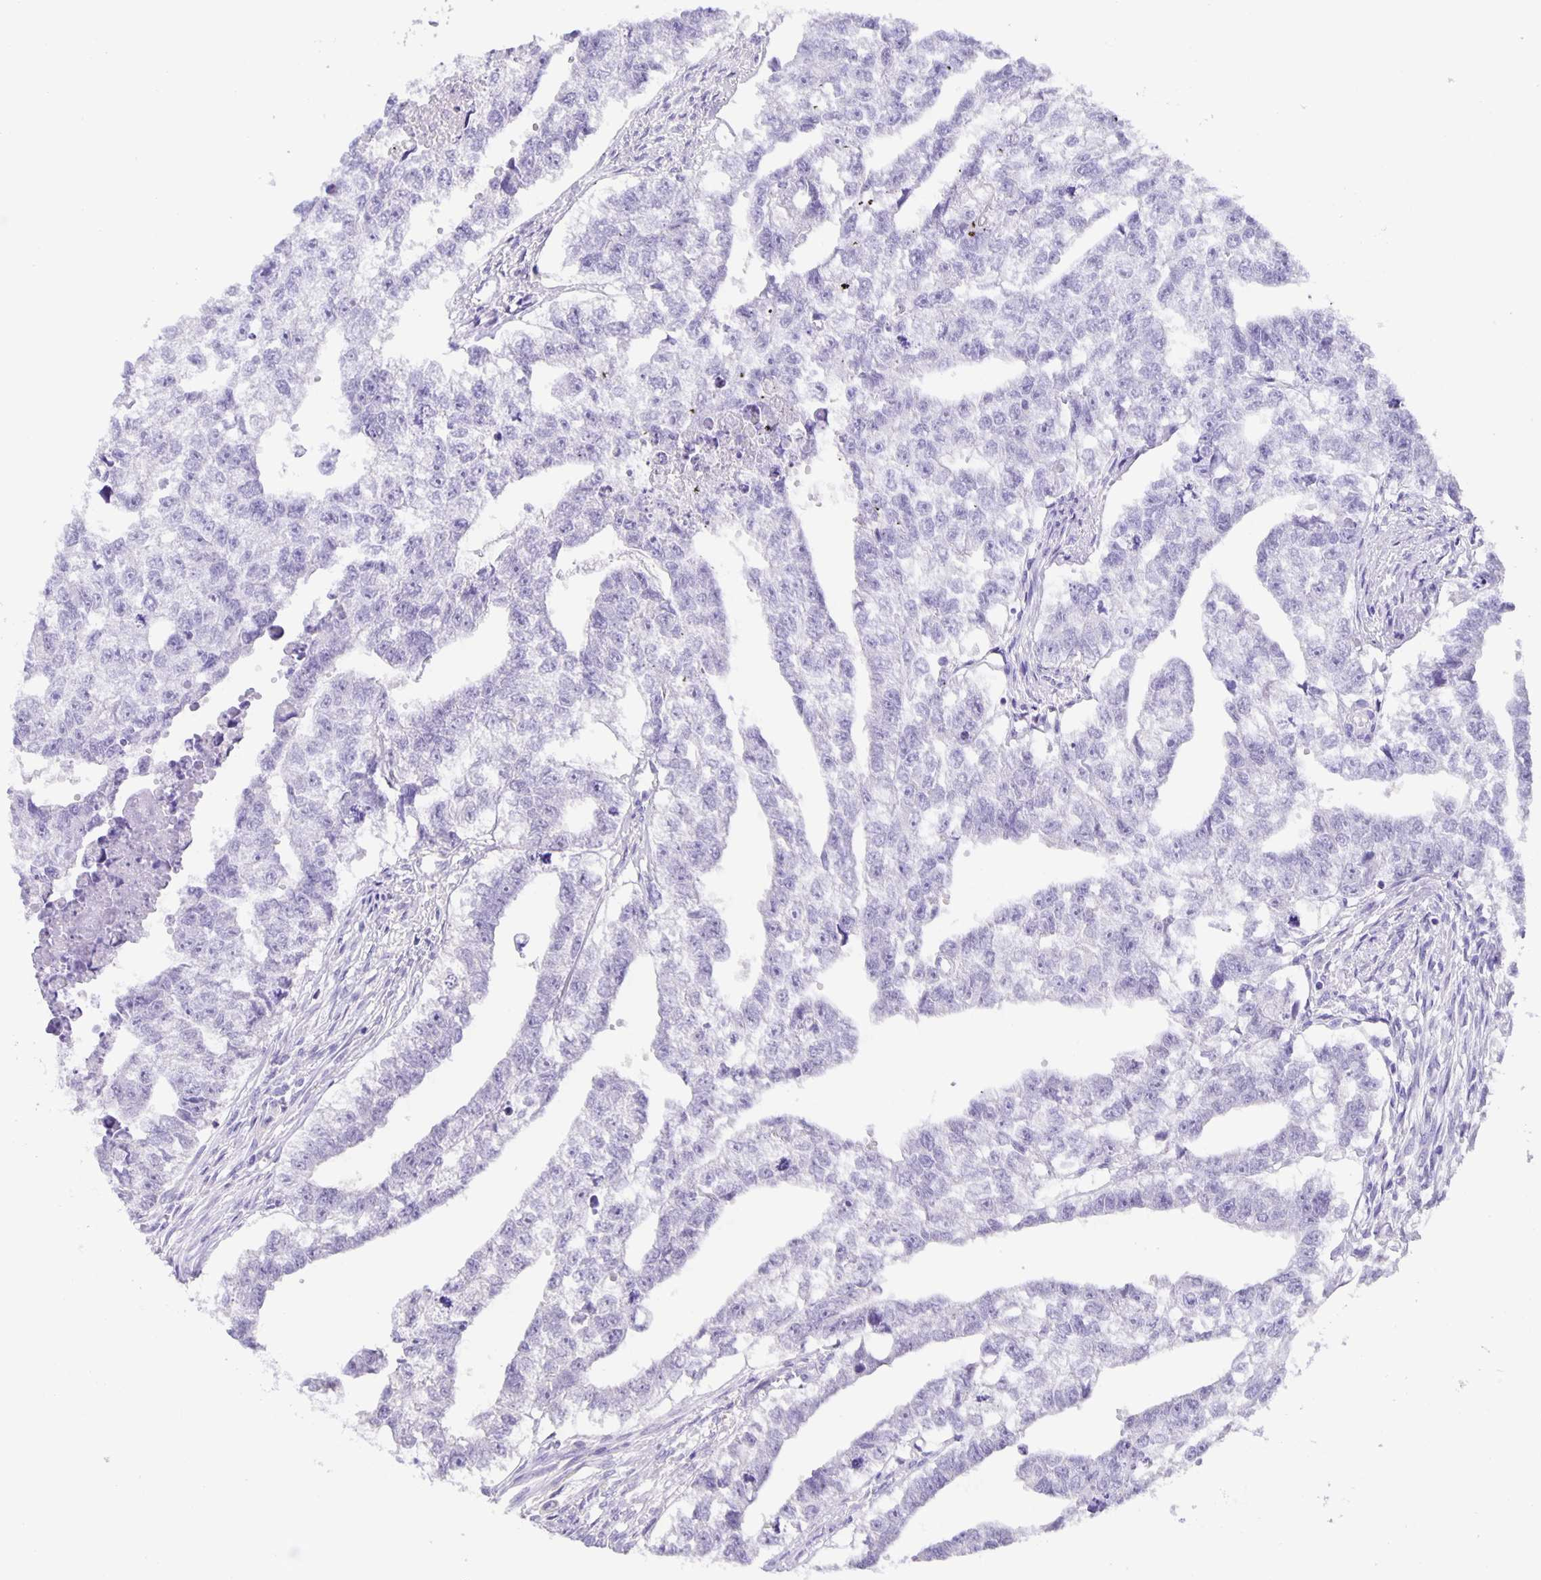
{"staining": {"intensity": "negative", "quantity": "none", "location": "none"}, "tissue": "testis cancer", "cell_type": "Tumor cells", "image_type": "cancer", "snomed": [{"axis": "morphology", "description": "Carcinoma, Embryonal, NOS"}, {"axis": "morphology", "description": "Teratoma, malignant, NOS"}, {"axis": "topography", "description": "Testis"}], "caption": "This is an IHC photomicrograph of human testis cancer (embryonal carcinoma). There is no staining in tumor cells.", "gene": "GUCA2A", "patient": {"sex": "male", "age": 44}}